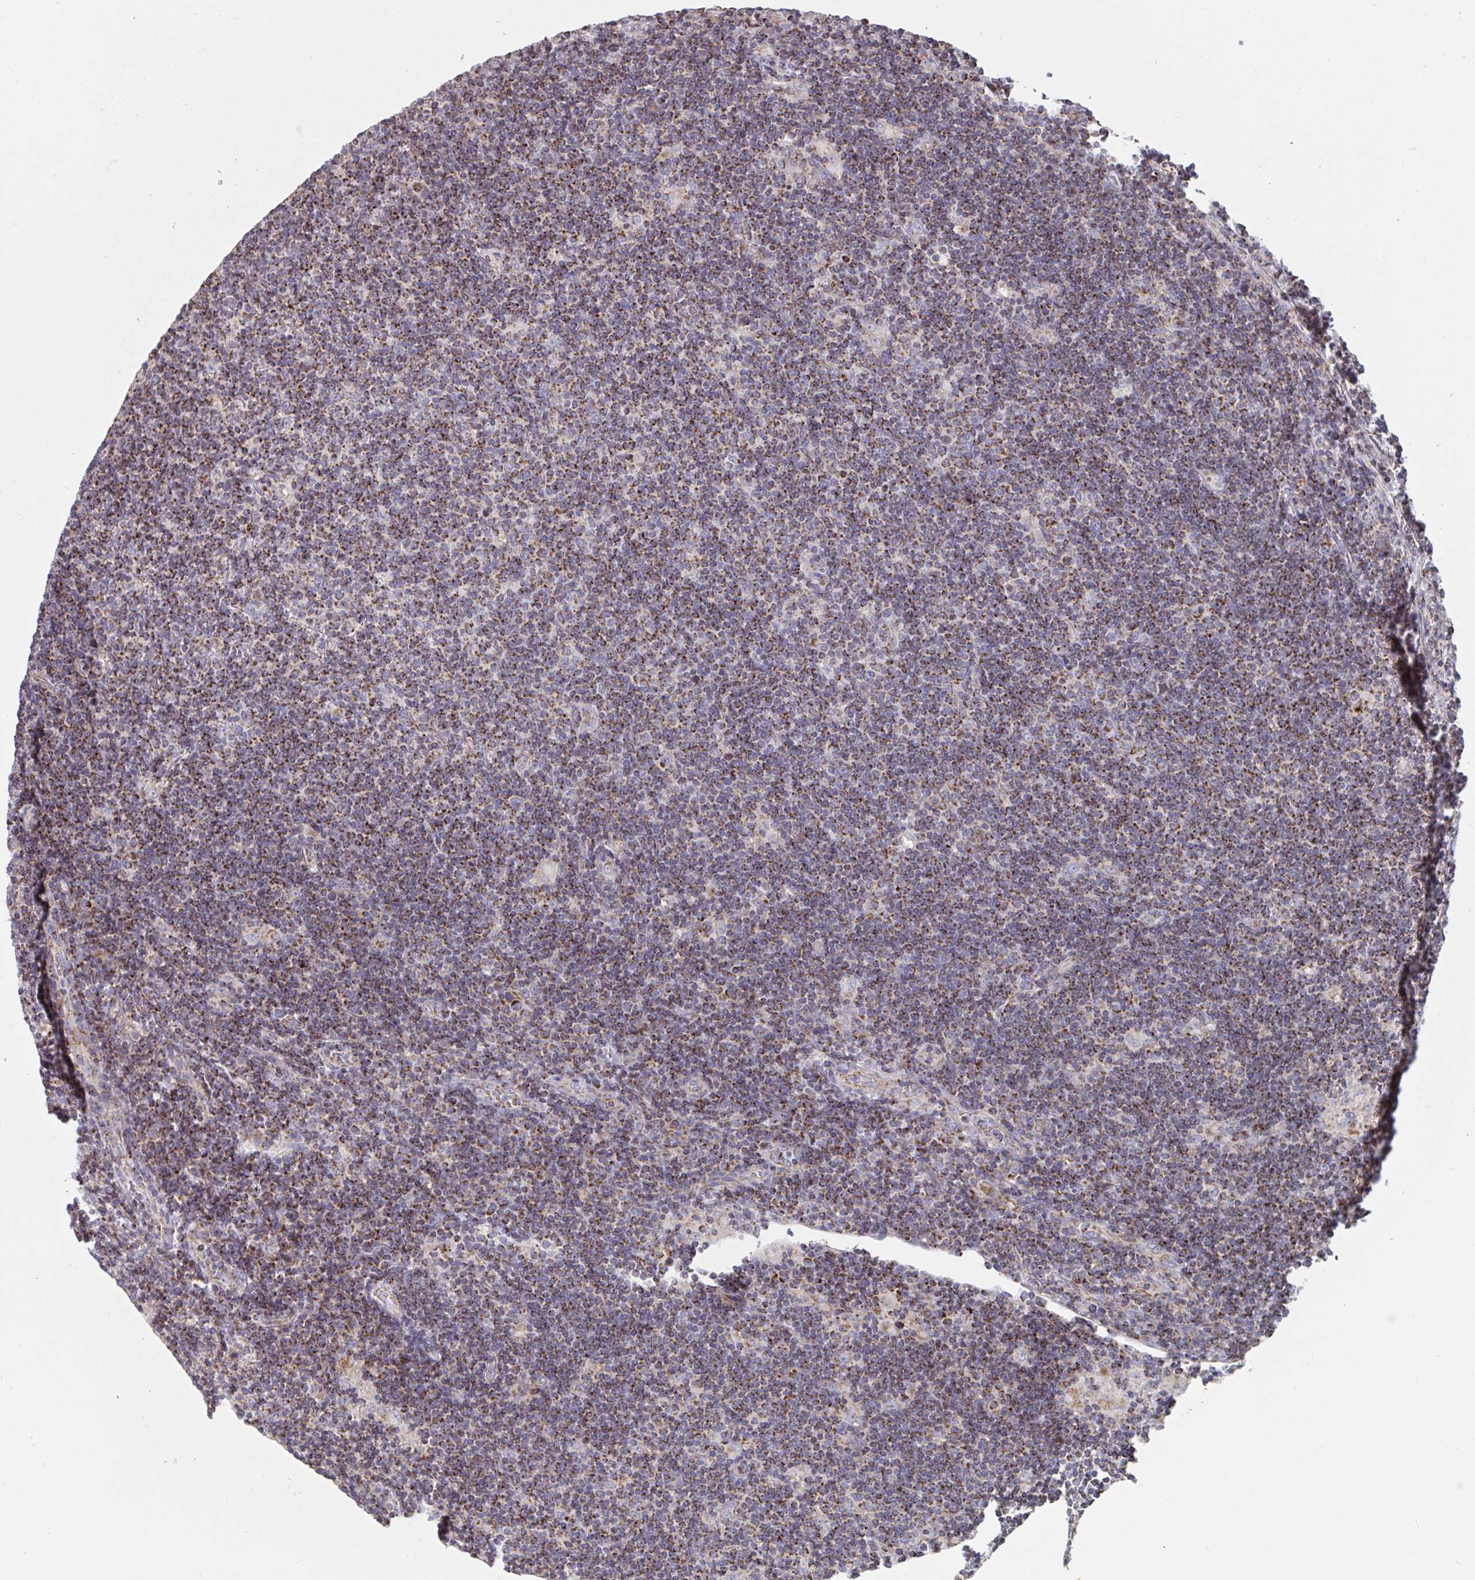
{"staining": {"intensity": "negative", "quantity": "none", "location": "none"}, "tissue": "lymphoma", "cell_type": "Tumor cells", "image_type": "cancer", "snomed": [{"axis": "morphology", "description": "Hodgkin's disease, NOS"}, {"axis": "topography", "description": "Lymph node"}], "caption": "Immunohistochemistry (IHC) of human Hodgkin's disease shows no staining in tumor cells.", "gene": "MICOS10", "patient": {"sex": "male", "age": 40}}